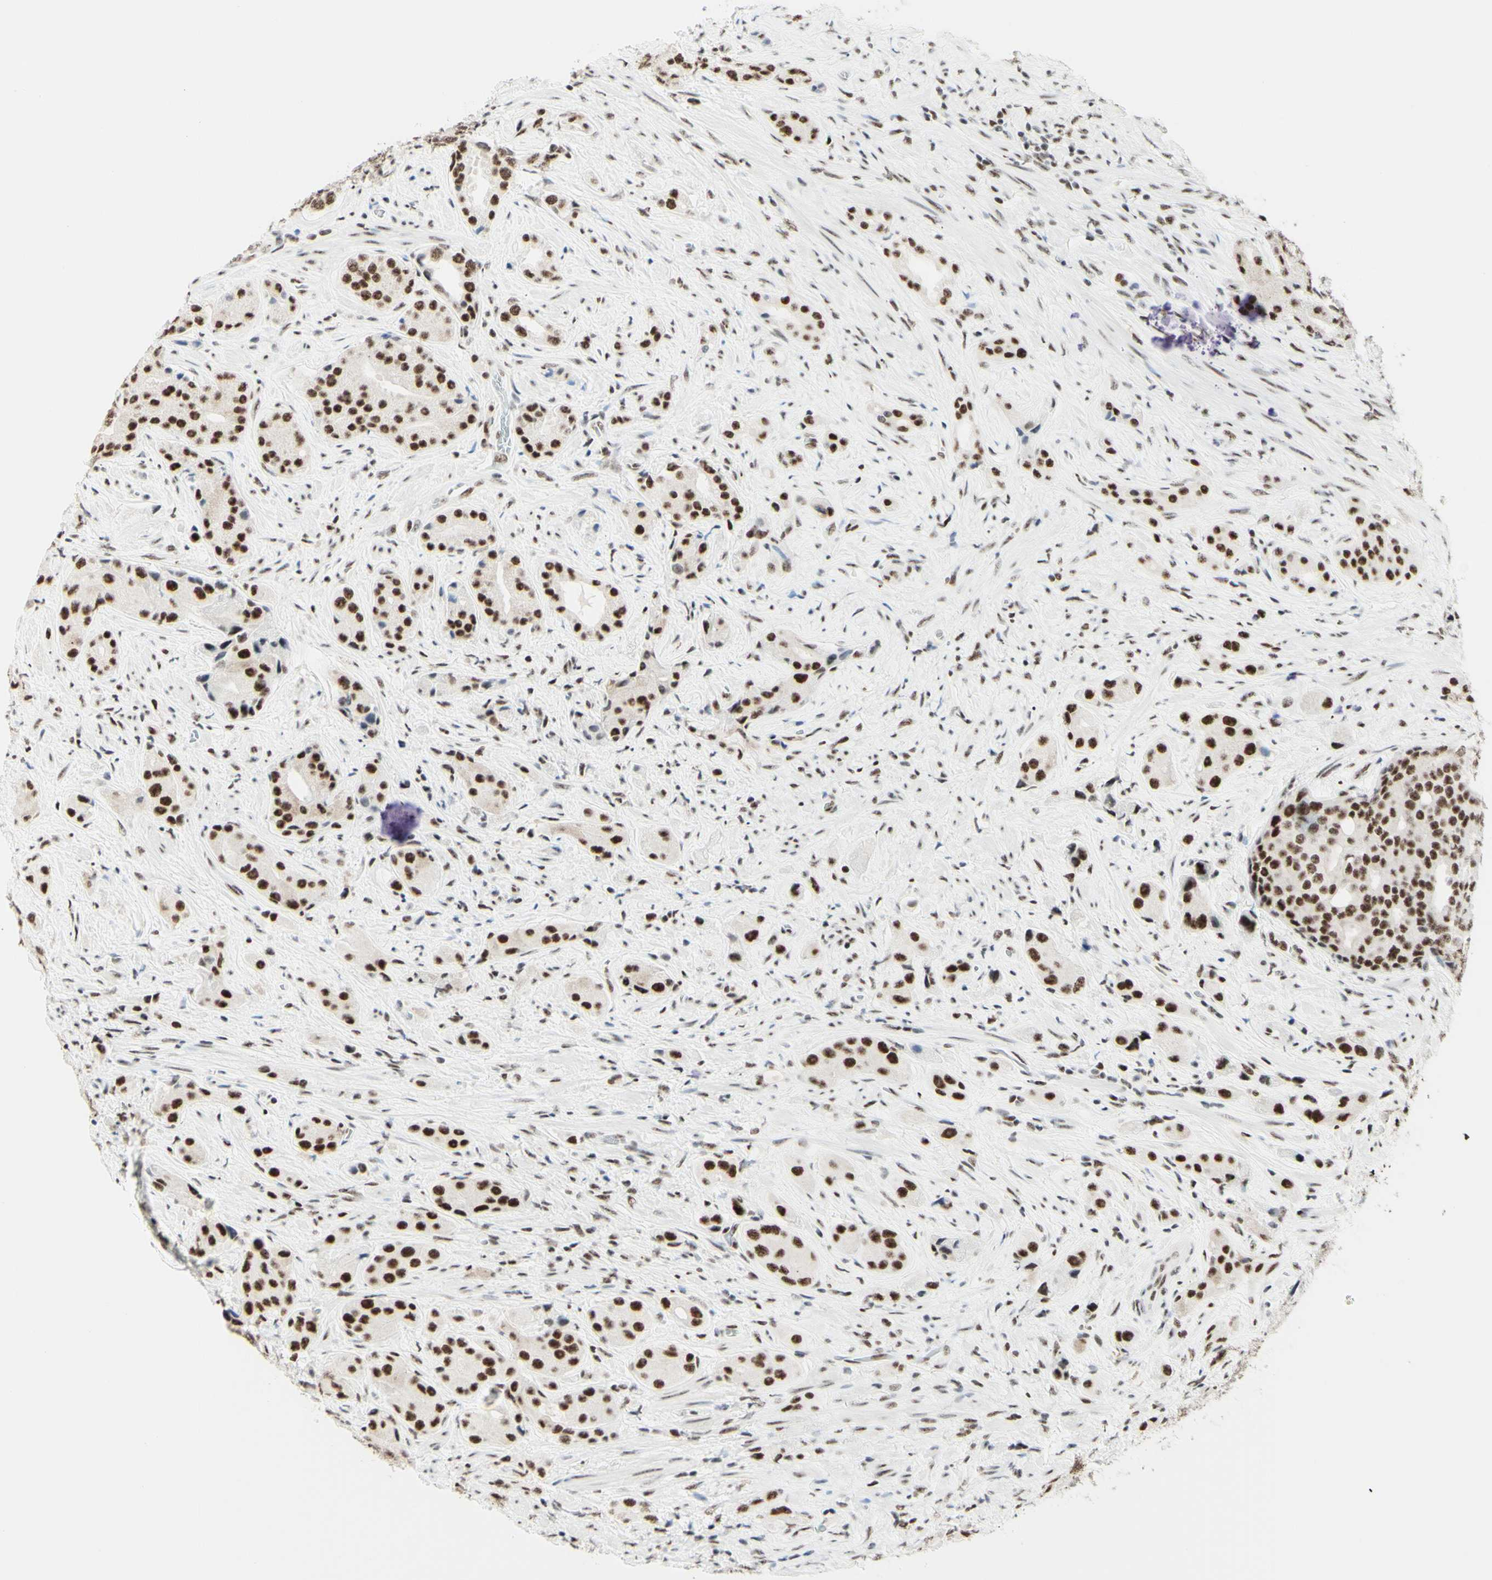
{"staining": {"intensity": "strong", "quantity": ">75%", "location": "nuclear"}, "tissue": "prostate cancer", "cell_type": "Tumor cells", "image_type": "cancer", "snomed": [{"axis": "morphology", "description": "Adenocarcinoma, High grade"}, {"axis": "topography", "description": "Prostate"}], "caption": "Prostate cancer stained with DAB (3,3'-diaminobenzidine) IHC shows high levels of strong nuclear staining in approximately >75% of tumor cells. (DAB (3,3'-diaminobenzidine) = brown stain, brightfield microscopy at high magnification).", "gene": "WTAP", "patient": {"sex": "male", "age": 71}}